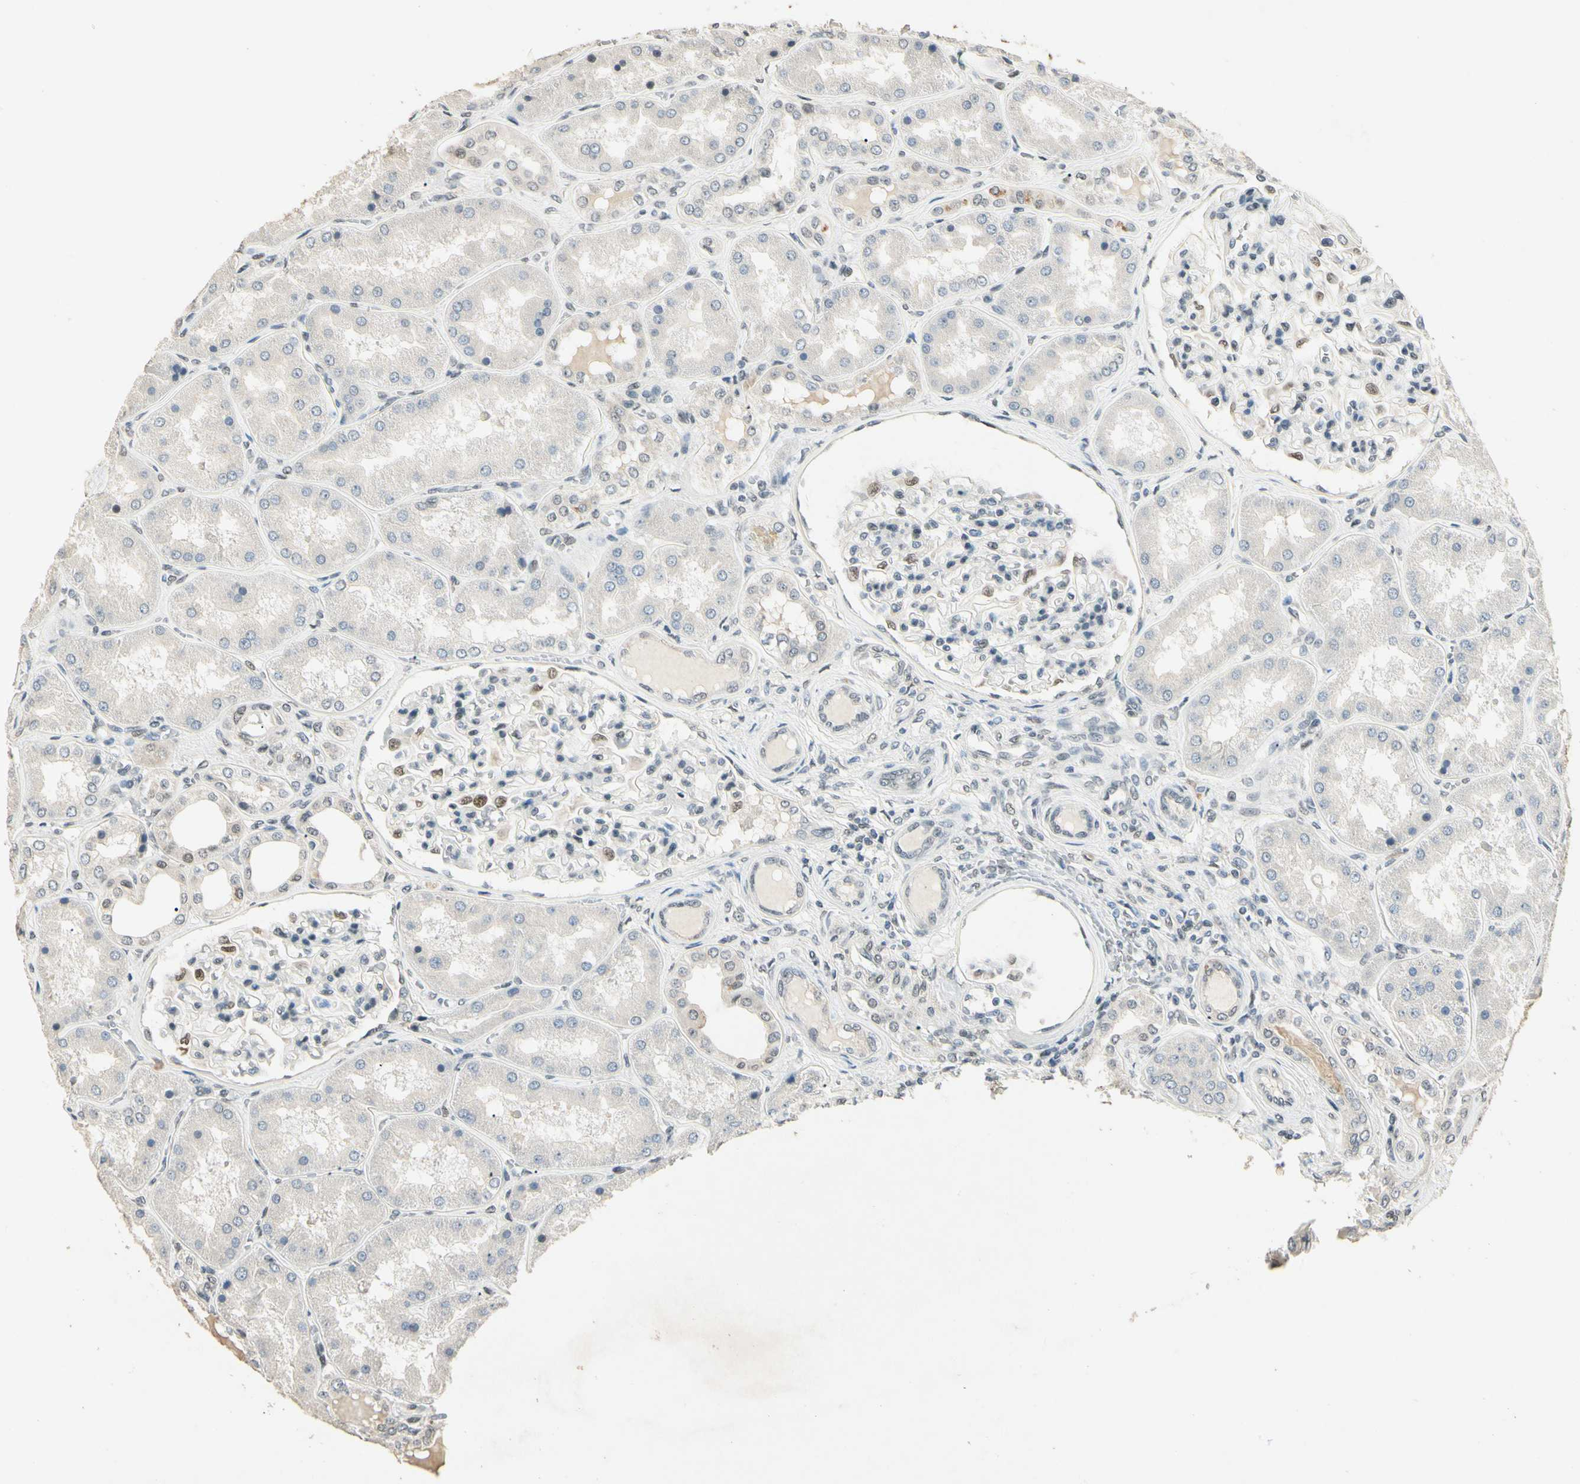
{"staining": {"intensity": "moderate", "quantity": "<25%", "location": "nuclear"}, "tissue": "kidney", "cell_type": "Cells in glomeruli", "image_type": "normal", "snomed": [{"axis": "morphology", "description": "Normal tissue, NOS"}, {"axis": "topography", "description": "Kidney"}], "caption": "Human kidney stained with a brown dye reveals moderate nuclear positive staining in approximately <25% of cells in glomeruli.", "gene": "ZBTB4", "patient": {"sex": "female", "age": 56}}